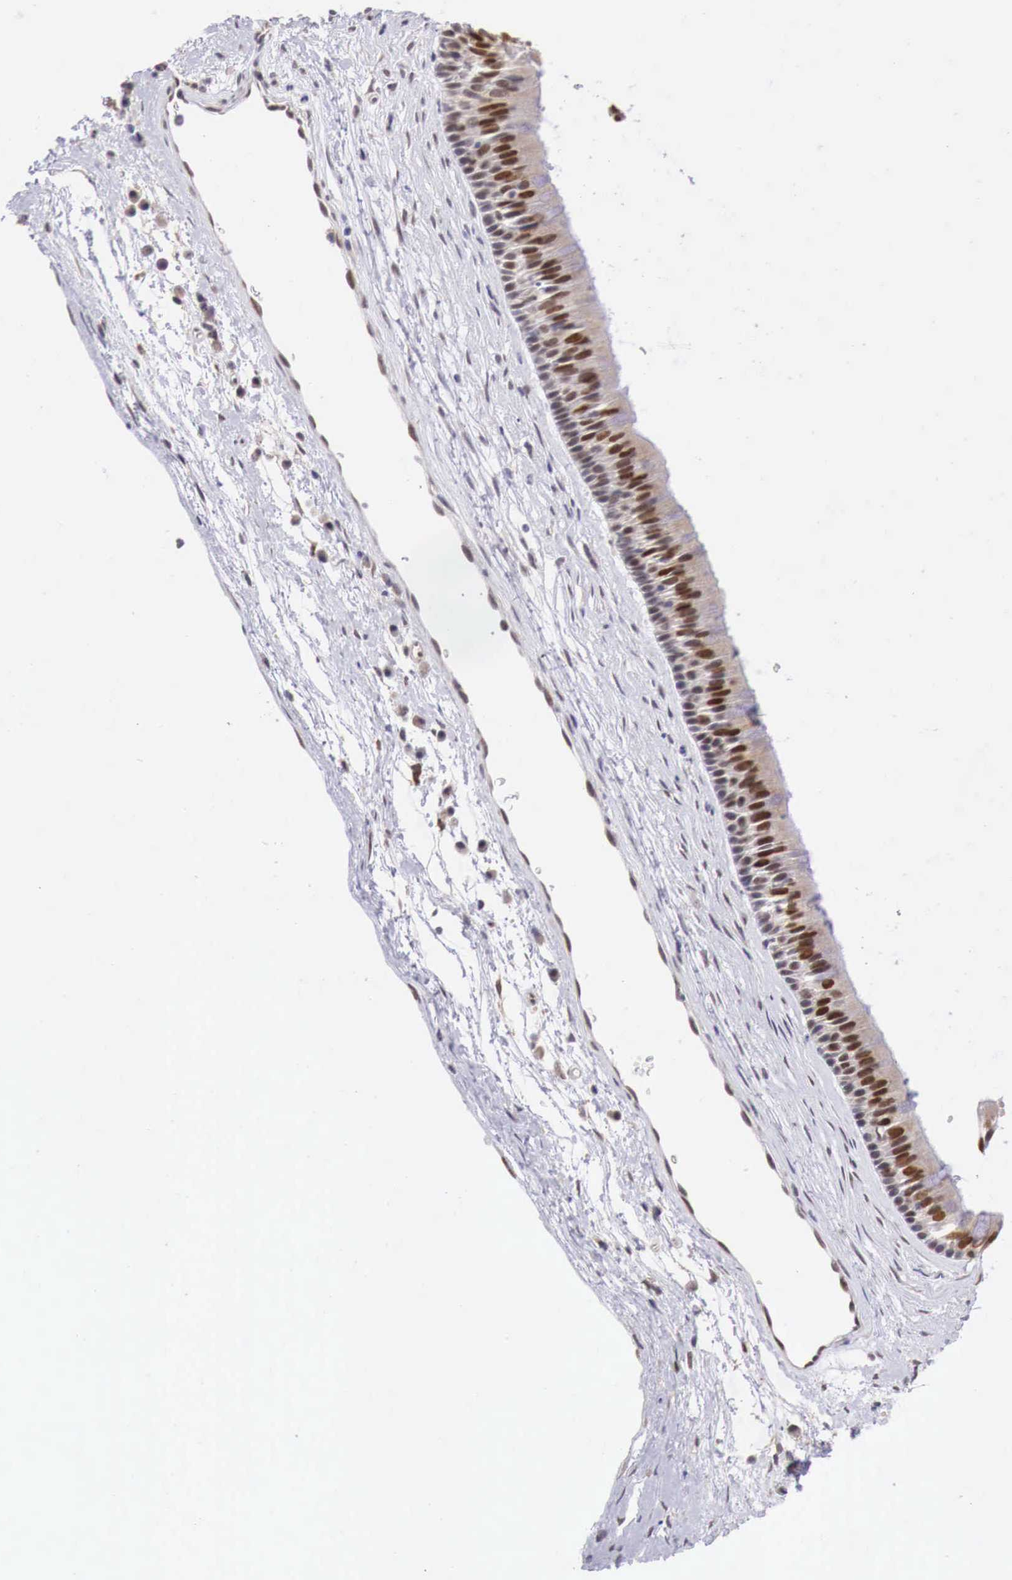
{"staining": {"intensity": "moderate", "quantity": ">75%", "location": "cytoplasmic/membranous,nuclear"}, "tissue": "nasopharynx", "cell_type": "Respiratory epithelial cells", "image_type": "normal", "snomed": [{"axis": "morphology", "description": "Normal tissue, NOS"}, {"axis": "topography", "description": "Nasopharynx"}], "caption": "This histopathology image exhibits IHC staining of benign nasopharynx, with medium moderate cytoplasmic/membranous,nuclear expression in about >75% of respiratory epithelial cells.", "gene": "PABIR2", "patient": {"sex": "male", "age": 13}}